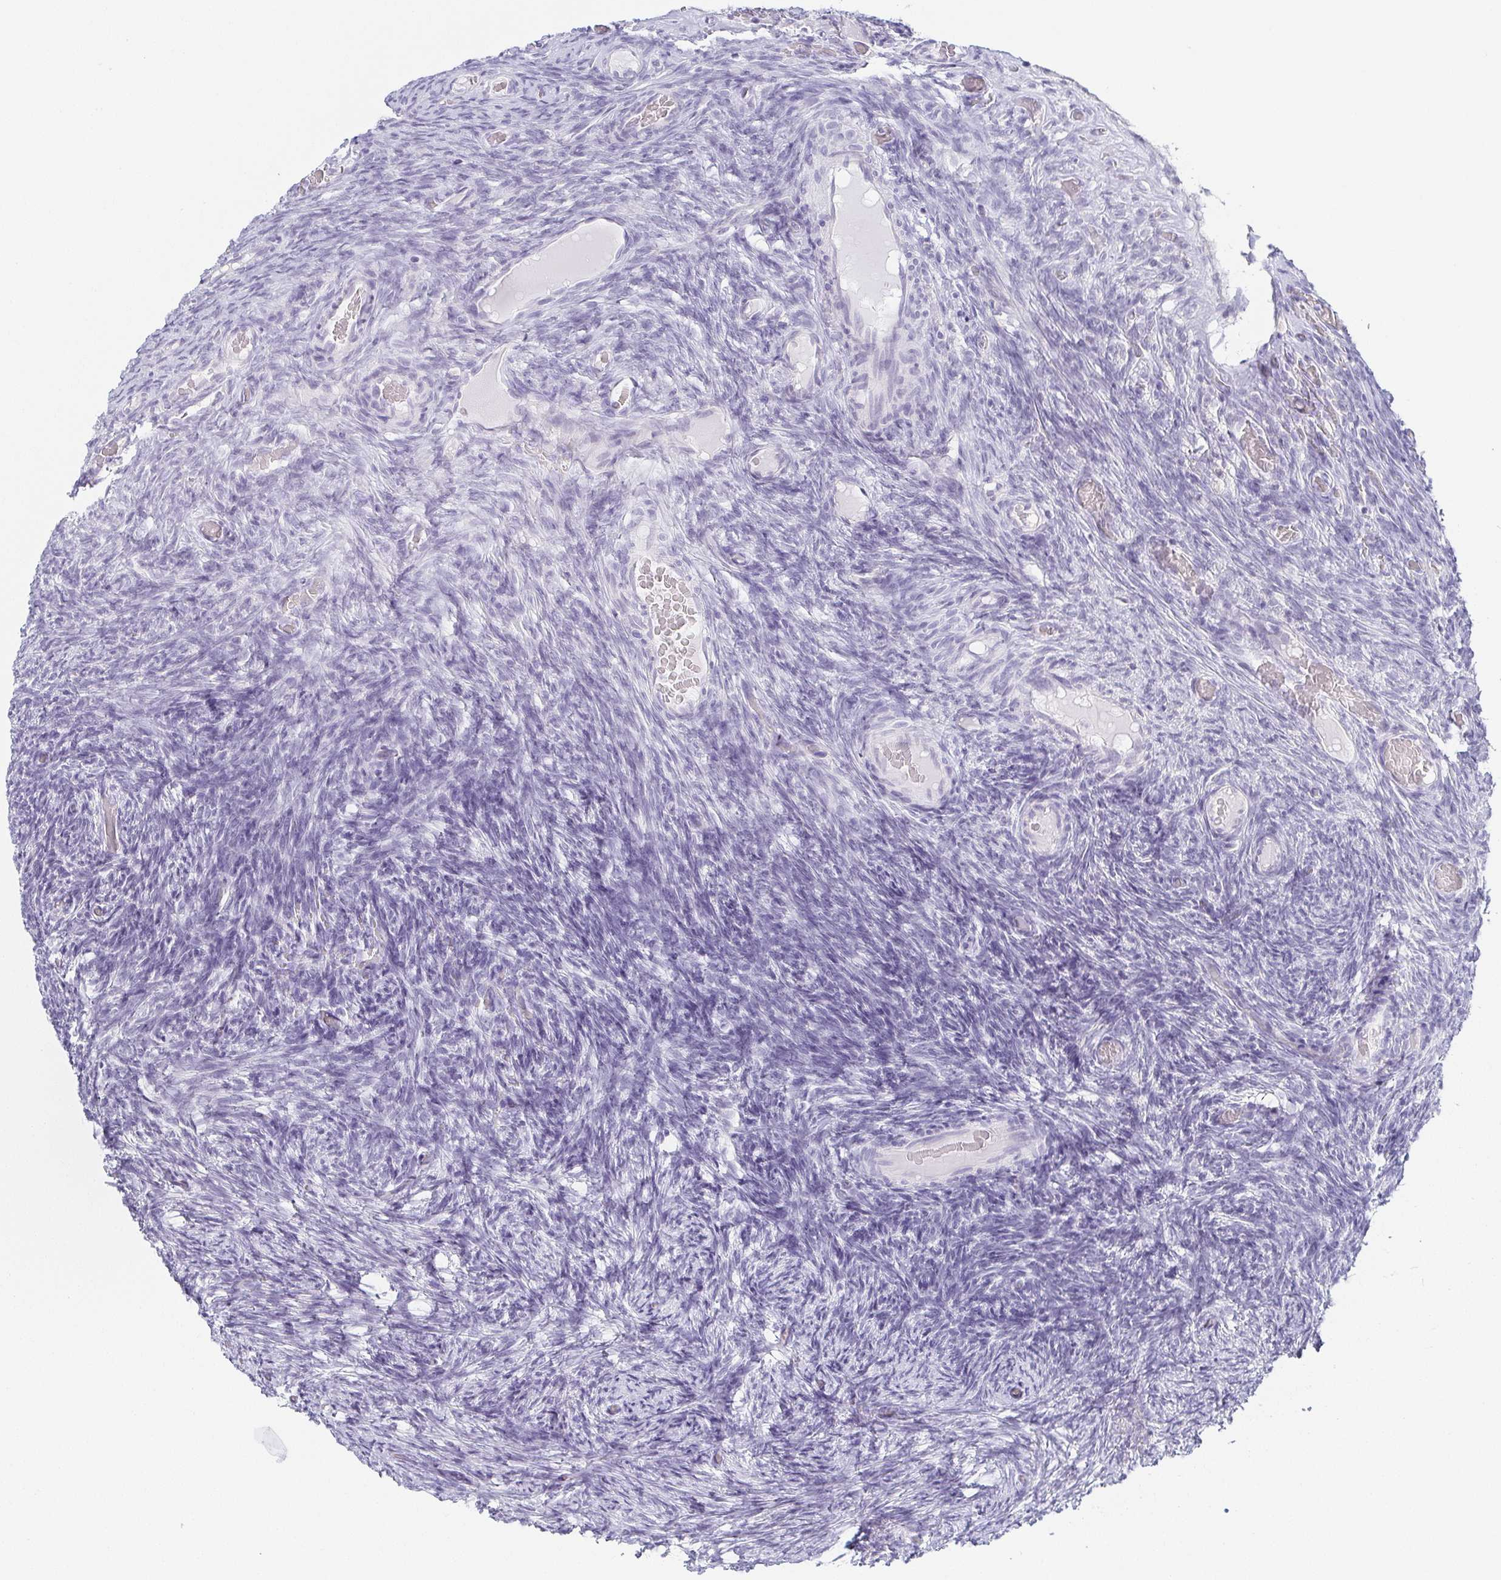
{"staining": {"intensity": "negative", "quantity": "none", "location": "none"}, "tissue": "ovary", "cell_type": "Ovarian stroma cells", "image_type": "normal", "snomed": [{"axis": "morphology", "description": "Normal tissue, NOS"}, {"axis": "topography", "description": "Ovary"}], "caption": "Ovary was stained to show a protein in brown. There is no significant staining in ovarian stroma cells. (Immunohistochemistry, brightfield microscopy, high magnification).", "gene": "PRR27", "patient": {"sex": "female", "age": 34}}